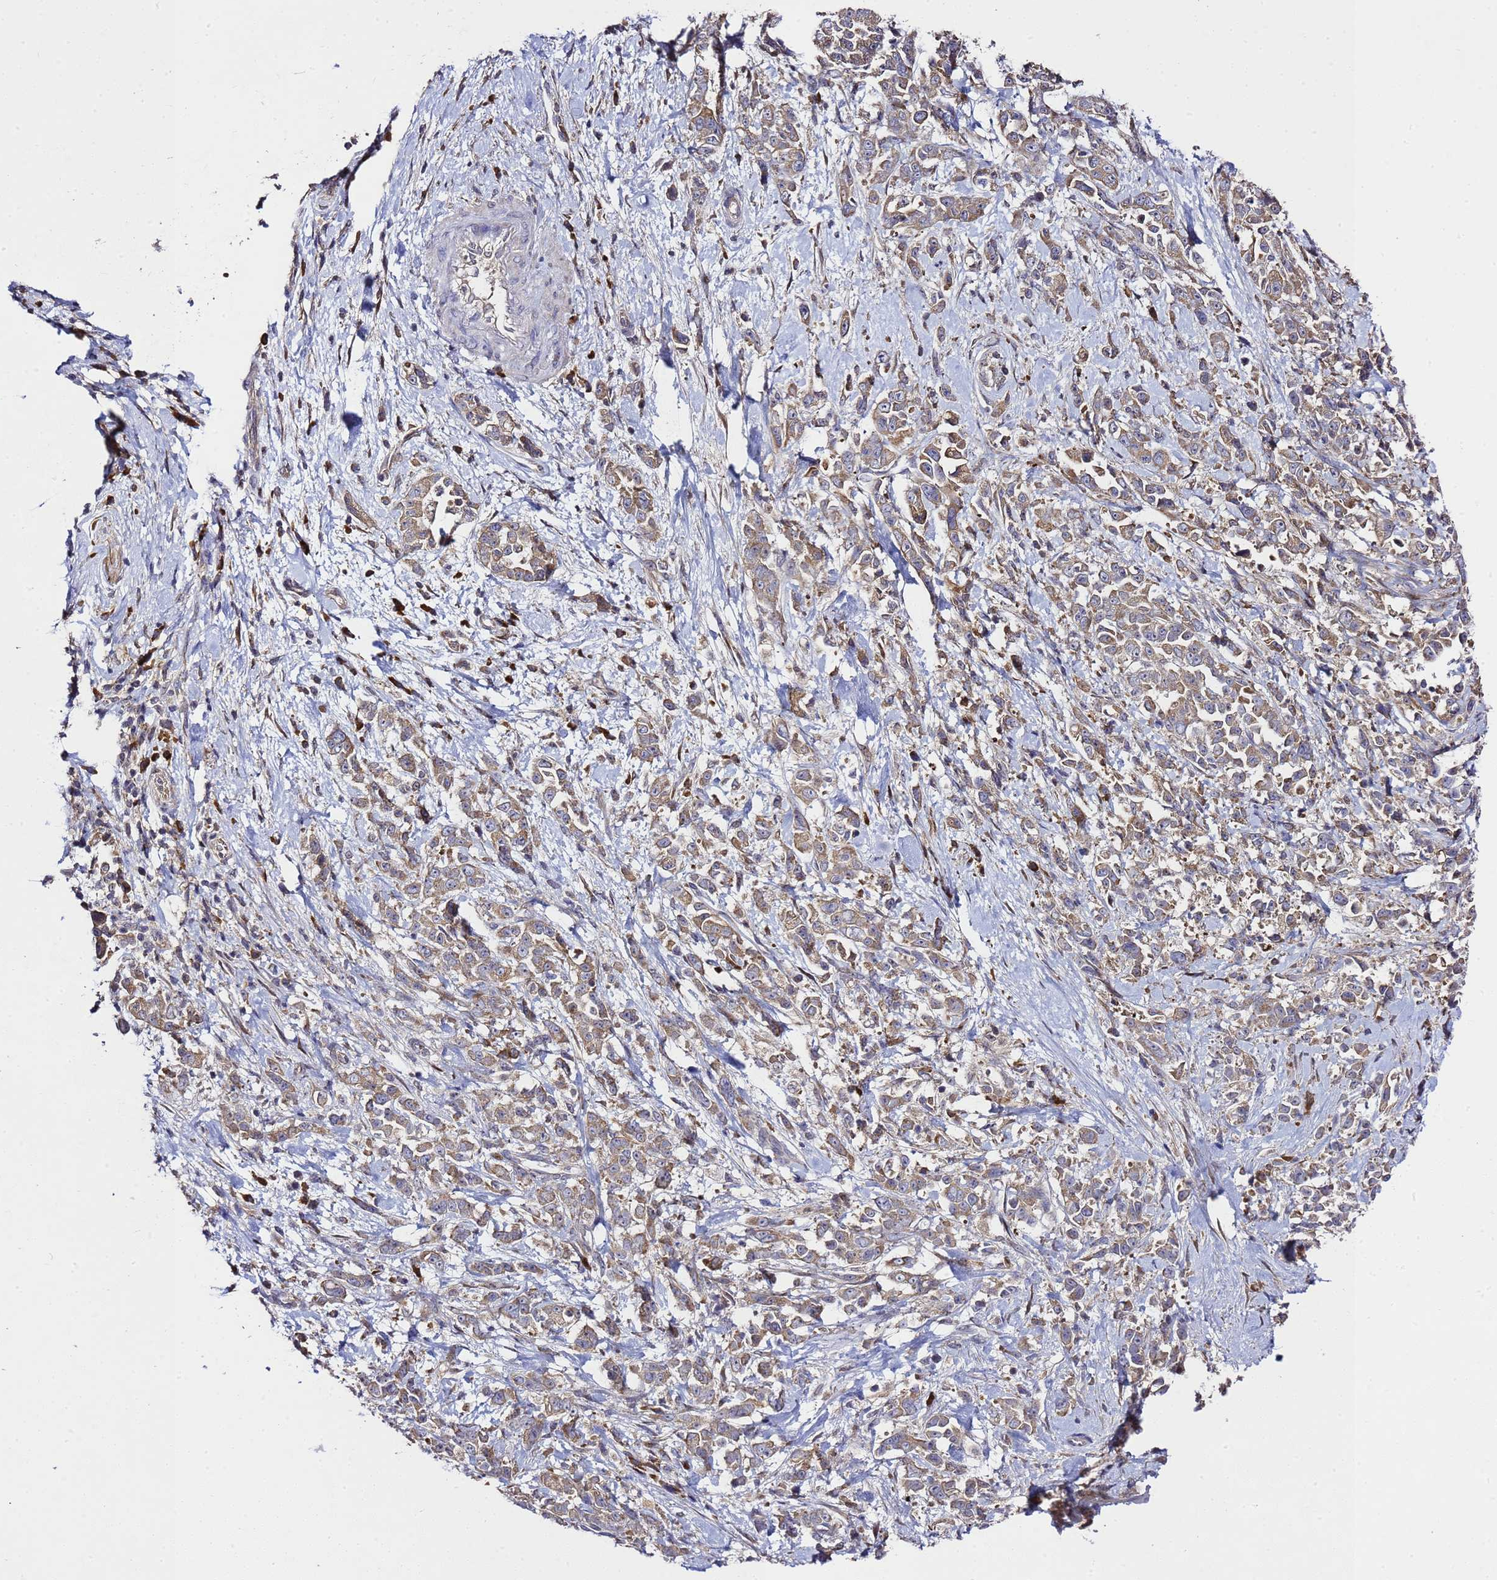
{"staining": {"intensity": "weak", "quantity": ">75%", "location": "cytoplasmic/membranous"}, "tissue": "pancreatic cancer", "cell_type": "Tumor cells", "image_type": "cancer", "snomed": [{"axis": "morphology", "description": "Normal tissue, NOS"}, {"axis": "morphology", "description": "Adenocarcinoma, NOS"}, {"axis": "topography", "description": "Pancreas"}], "caption": "Tumor cells show low levels of weak cytoplasmic/membranous expression in approximately >75% of cells in adenocarcinoma (pancreatic).", "gene": "ALG3", "patient": {"sex": "female", "age": 64}}